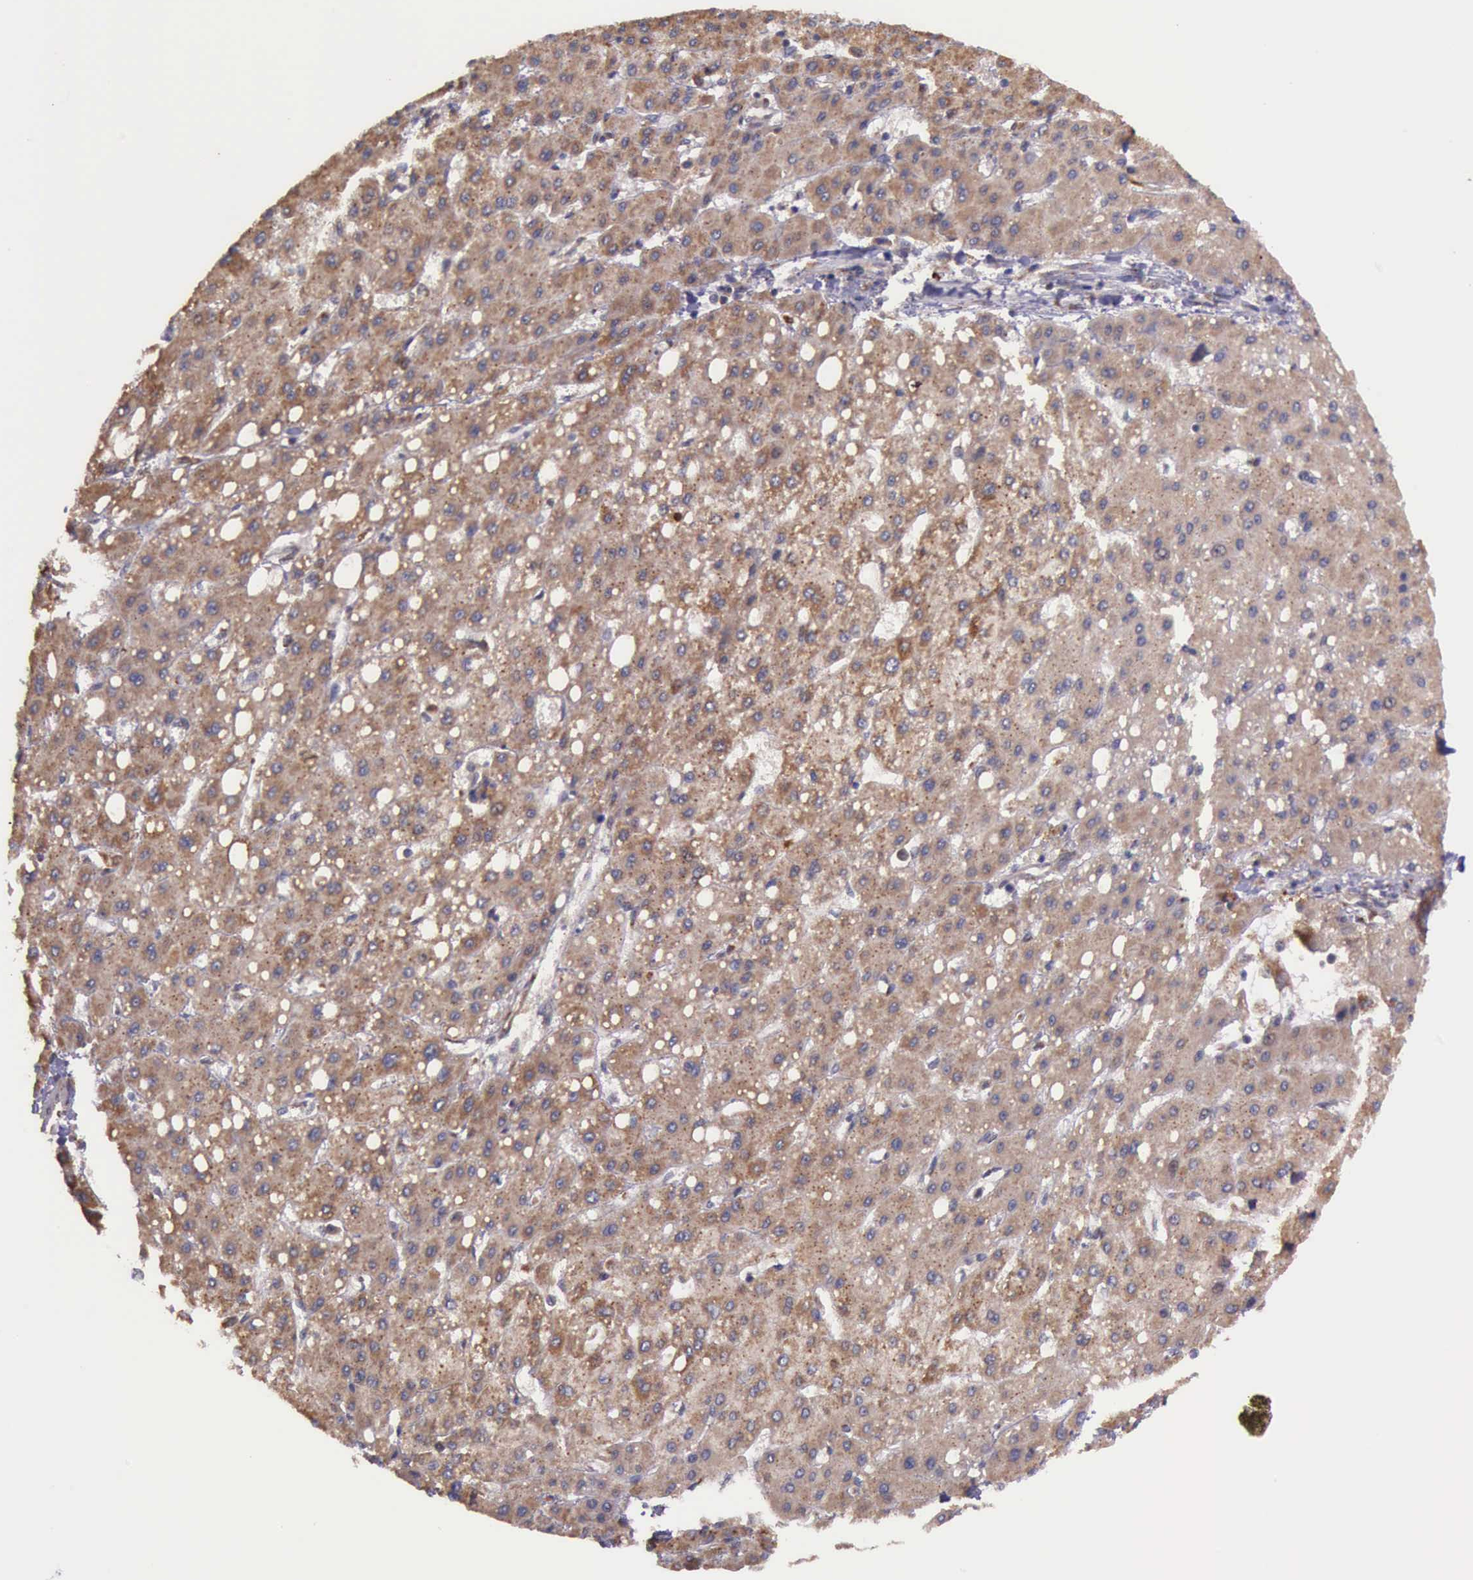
{"staining": {"intensity": "moderate", "quantity": ">75%", "location": "cytoplasmic/membranous"}, "tissue": "liver cancer", "cell_type": "Tumor cells", "image_type": "cancer", "snomed": [{"axis": "morphology", "description": "Carcinoma, Hepatocellular, NOS"}, {"axis": "topography", "description": "Liver"}], "caption": "Liver cancer (hepatocellular carcinoma) stained with DAB IHC shows medium levels of moderate cytoplasmic/membranous expression in about >75% of tumor cells.", "gene": "ARMCX3", "patient": {"sex": "female", "age": 52}}